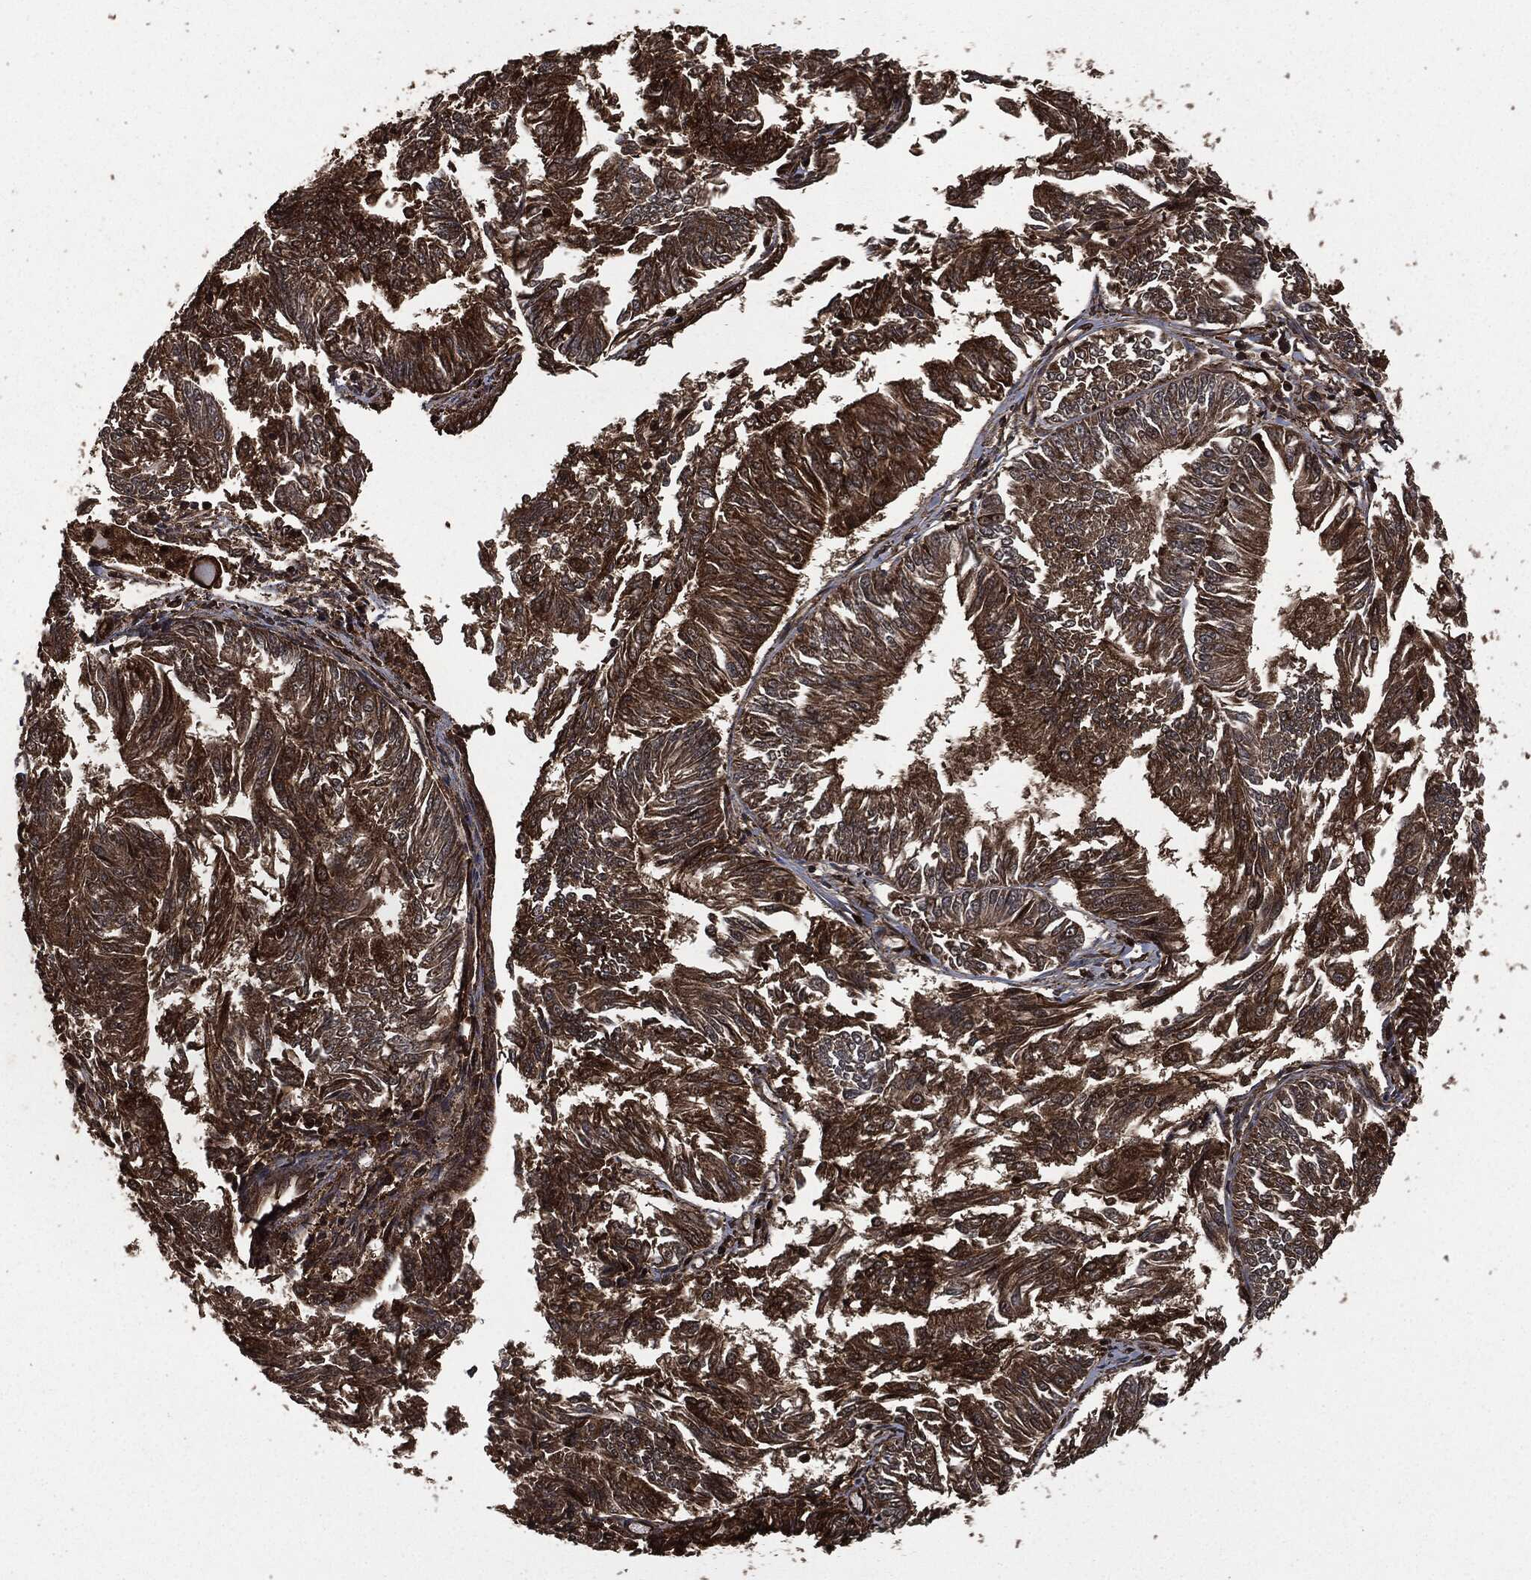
{"staining": {"intensity": "strong", "quantity": ">75%", "location": "cytoplasmic/membranous"}, "tissue": "endometrial cancer", "cell_type": "Tumor cells", "image_type": "cancer", "snomed": [{"axis": "morphology", "description": "Adenocarcinoma, NOS"}, {"axis": "topography", "description": "Endometrium"}], "caption": "Immunohistochemistry (IHC) of endometrial adenocarcinoma demonstrates high levels of strong cytoplasmic/membranous expression in approximately >75% of tumor cells. The staining was performed using DAB (3,3'-diaminobenzidine), with brown indicating positive protein expression. Nuclei are stained blue with hematoxylin.", "gene": "HRAS", "patient": {"sex": "female", "age": 58}}